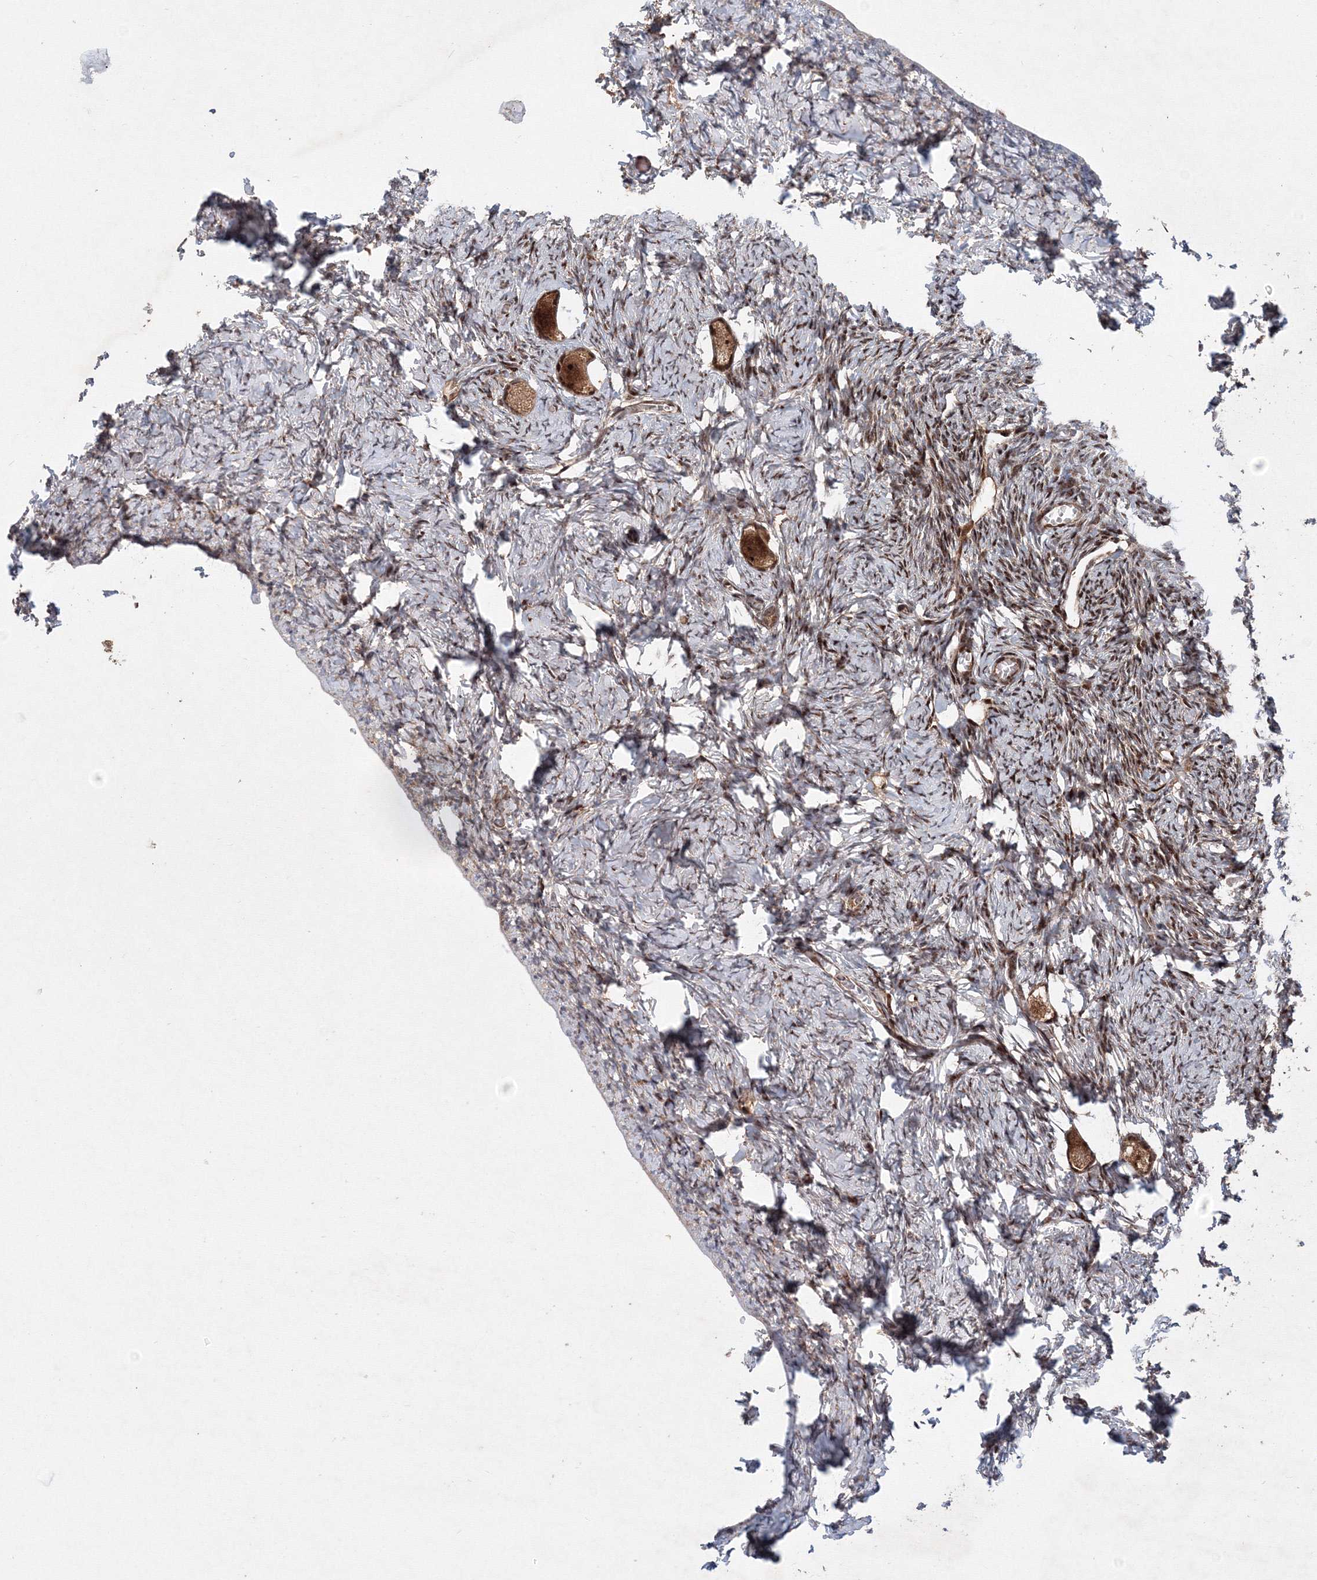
{"staining": {"intensity": "strong", "quantity": ">75%", "location": "cytoplasmic/membranous,nuclear"}, "tissue": "ovary", "cell_type": "Follicle cells", "image_type": "normal", "snomed": [{"axis": "morphology", "description": "Normal tissue, NOS"}, {"axis": "topography", "description": "Ovary"}], "caption": "This photomicrograph reveals benign ovary stained with immunohistochemistry to label a protein in brown. The cytoplasmic/membranous,nuclear of follicle cells show strong positivity for the protein. Nuclei are counter-stained blue.", "gene": "ANKAR", "patient": {"sex": "female", "age": 27}}